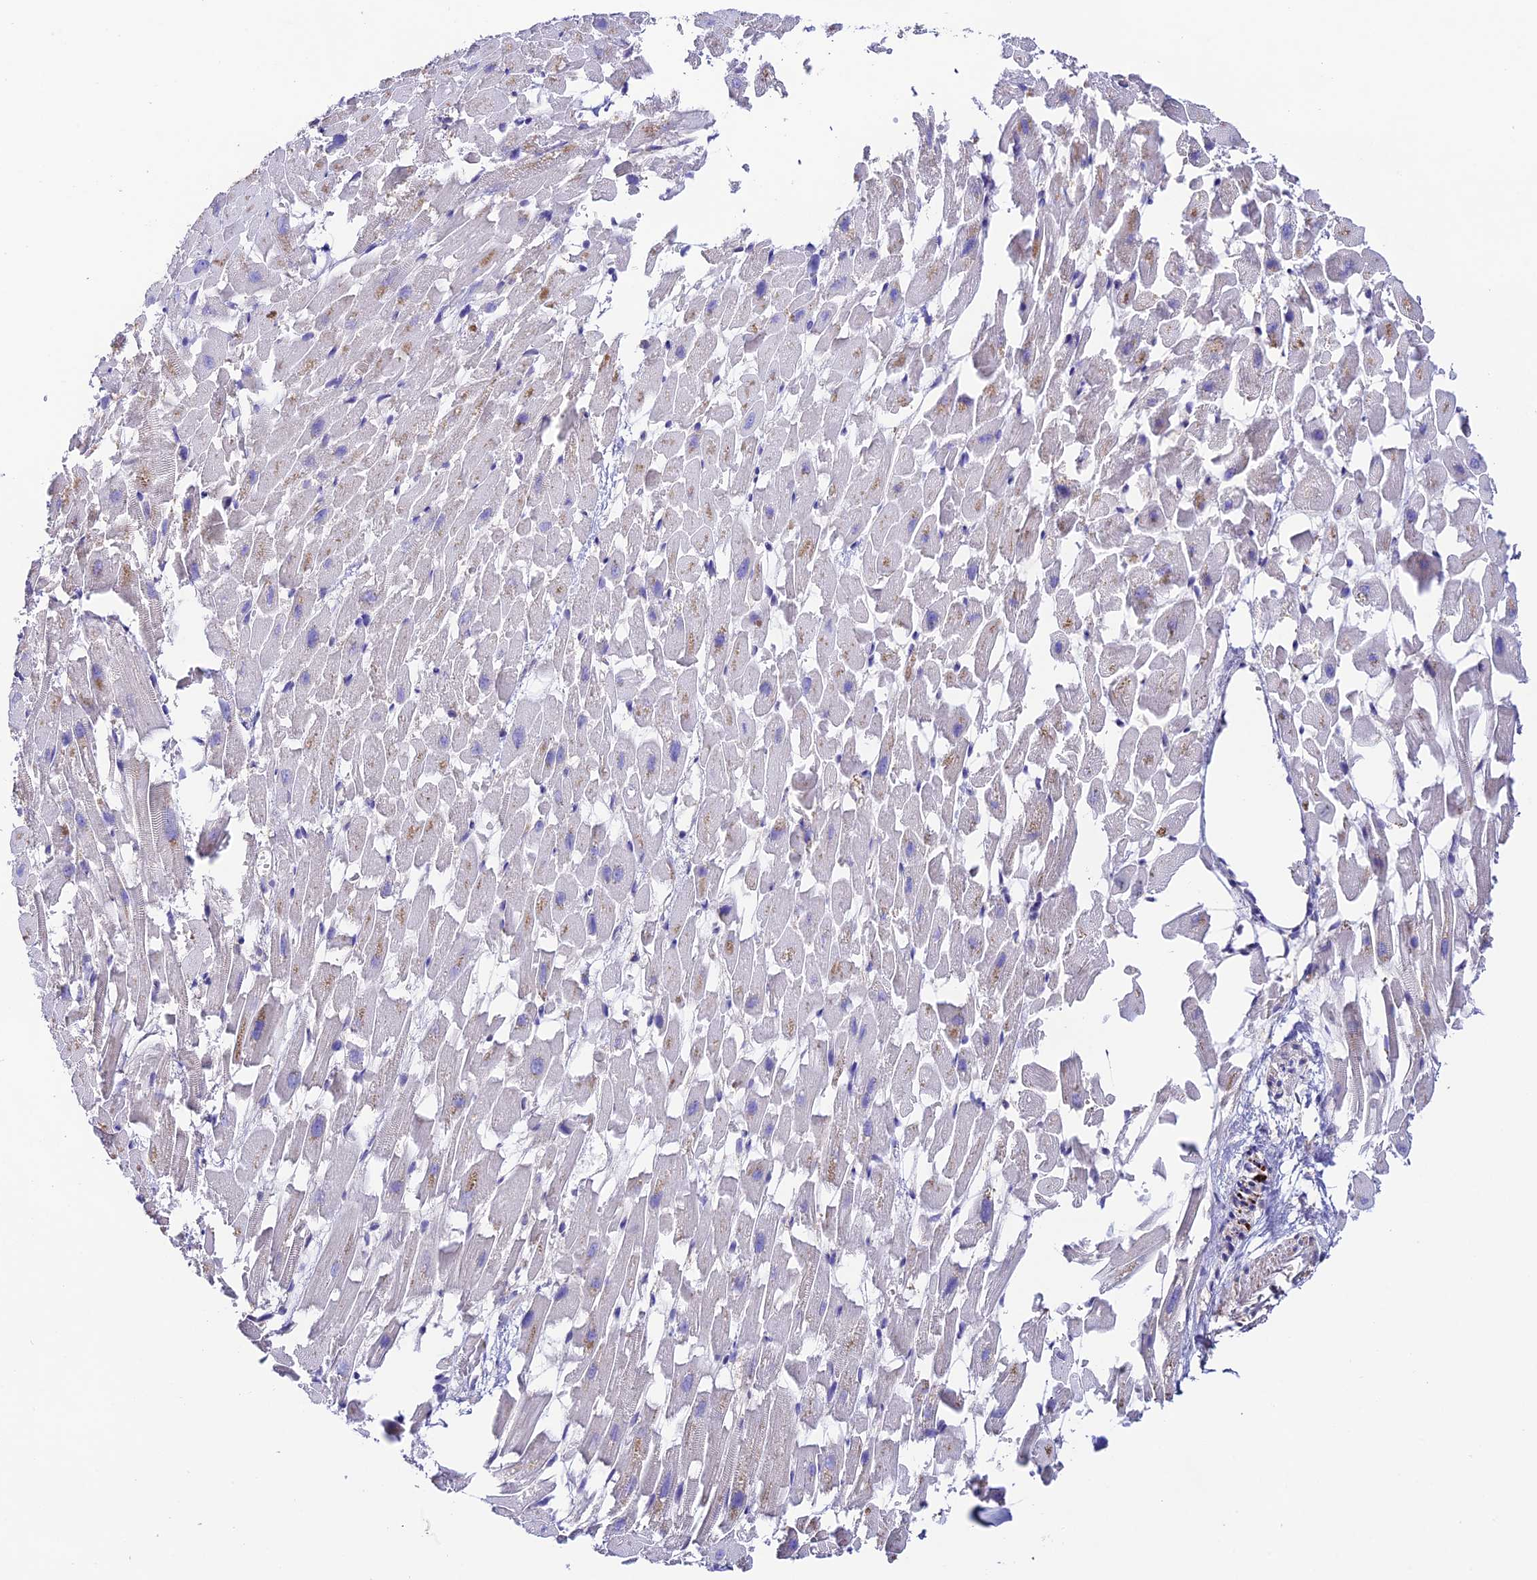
{"staining": {"intensity": "negative", "quantity": "none", "location": "none"}, "tissue": "heart muscle", "cell_type": "Cardiomyocytes", "image_type": "normal", "snomed": [{"axis": "morphology", "description": "Normal tissue, NOS"}, {"axis": "topography", "description": "Heart"}], "caption": "There is no significant positivity in cardiomyocytes of heart muscle. The staining is performed using DAB (3,3'-diaminobenzidine) brown chromogen with nuclei counter-stained in using hematoxylin.", "gene": "BRME1", "patient": {"sex": "female", "age": 64}}